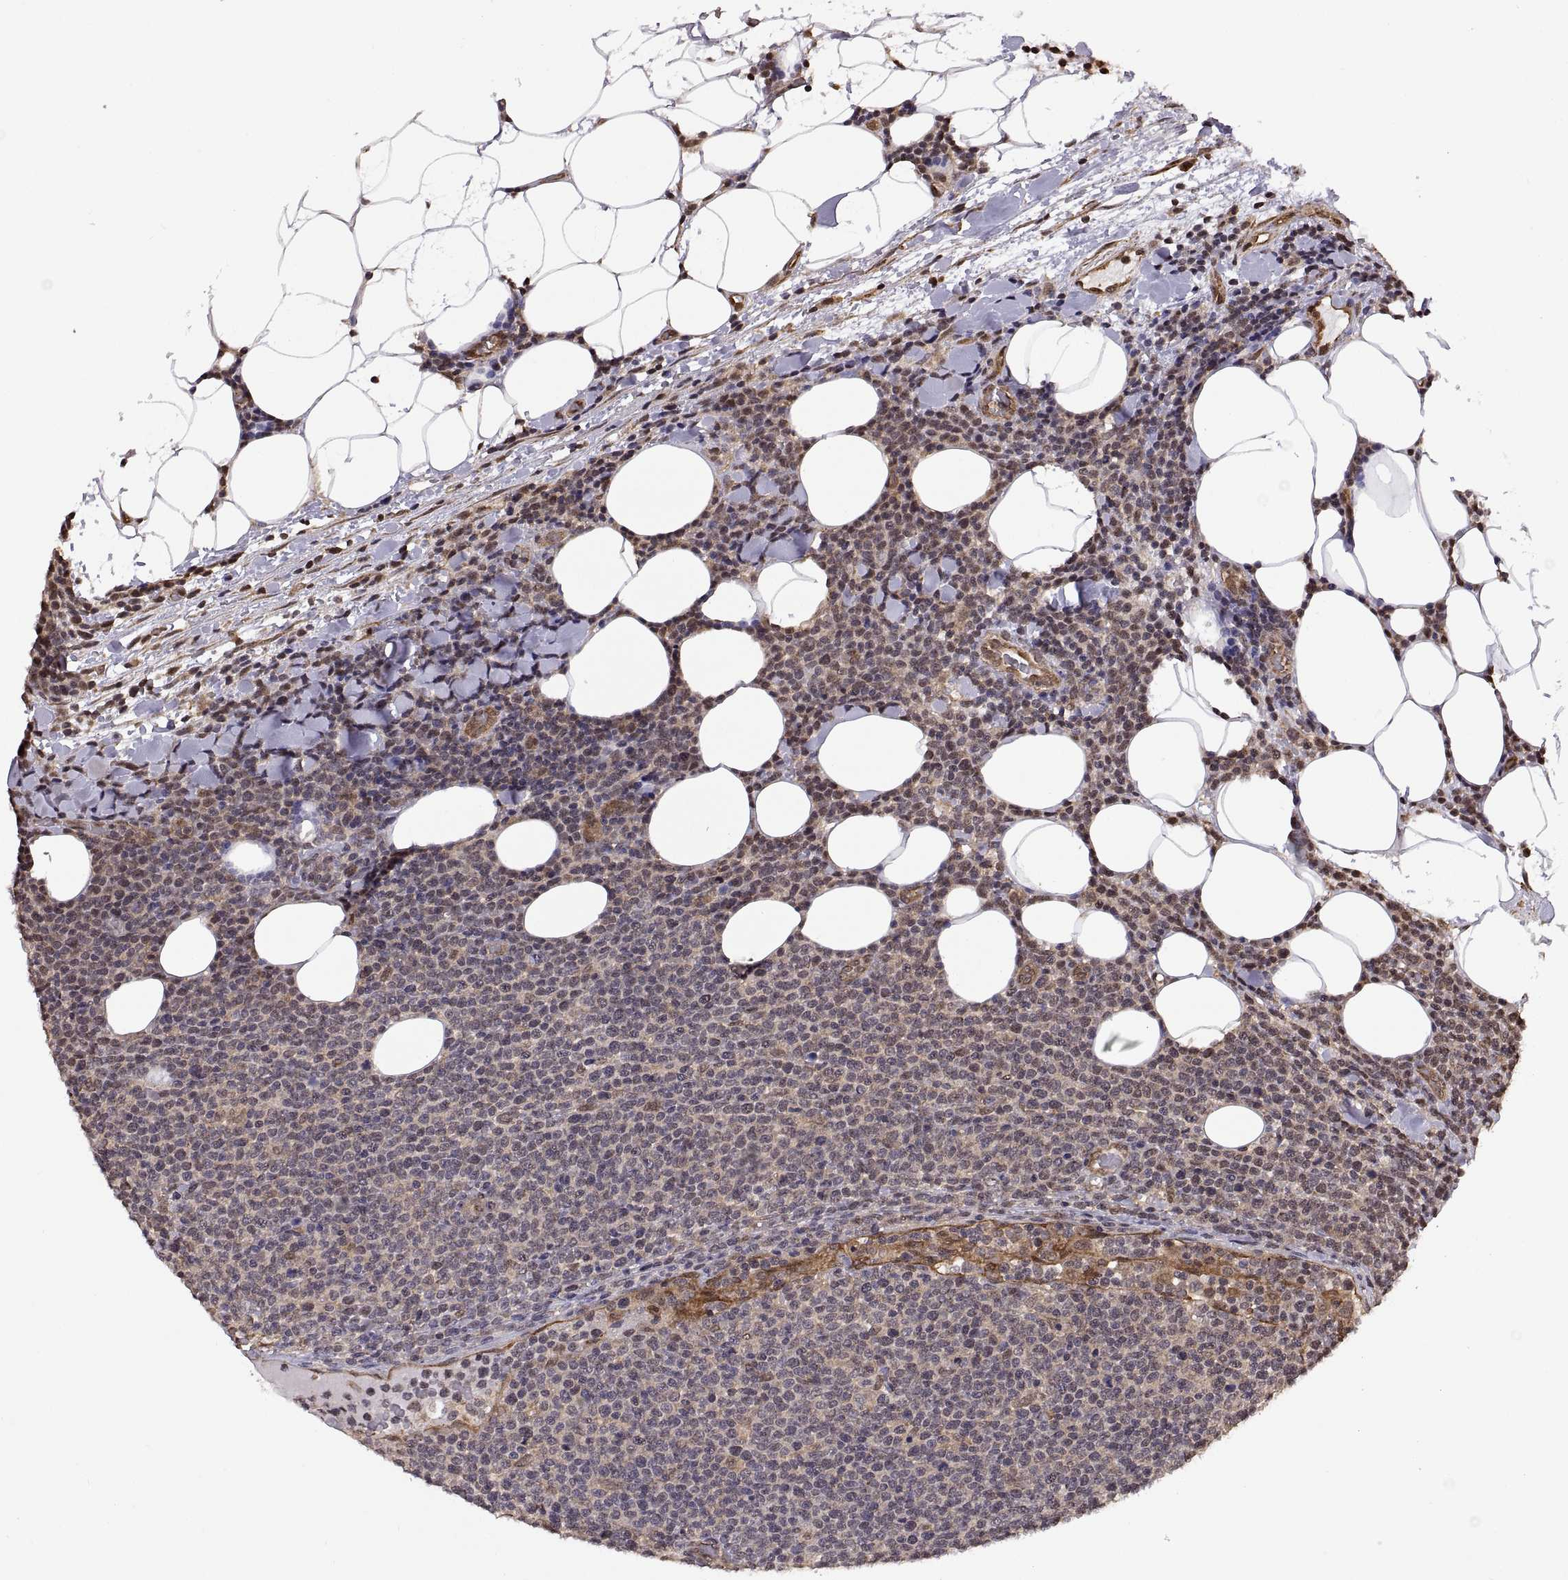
{"staining": {"intensity": "negative", "quantity": "none", "location": "none"}, "tissue": "lymphoma", "cell_type": "Tumor cells", "image_type": "cancer", "snomed": [{"axis": "morphology", "description": "Malignant lymphoma, non-Hodgkin's type, High grade"}, {"axis": "topography", "description": "Lymph node"}], "caption": "Immunohistochemistry (IHC) of human high-grade malignant lymphoma, non-Hodgkin's type exhibits no positivity in tumor cells.", "gene": "ARRB1", "patient": {"sex": "male", "age": 61}}